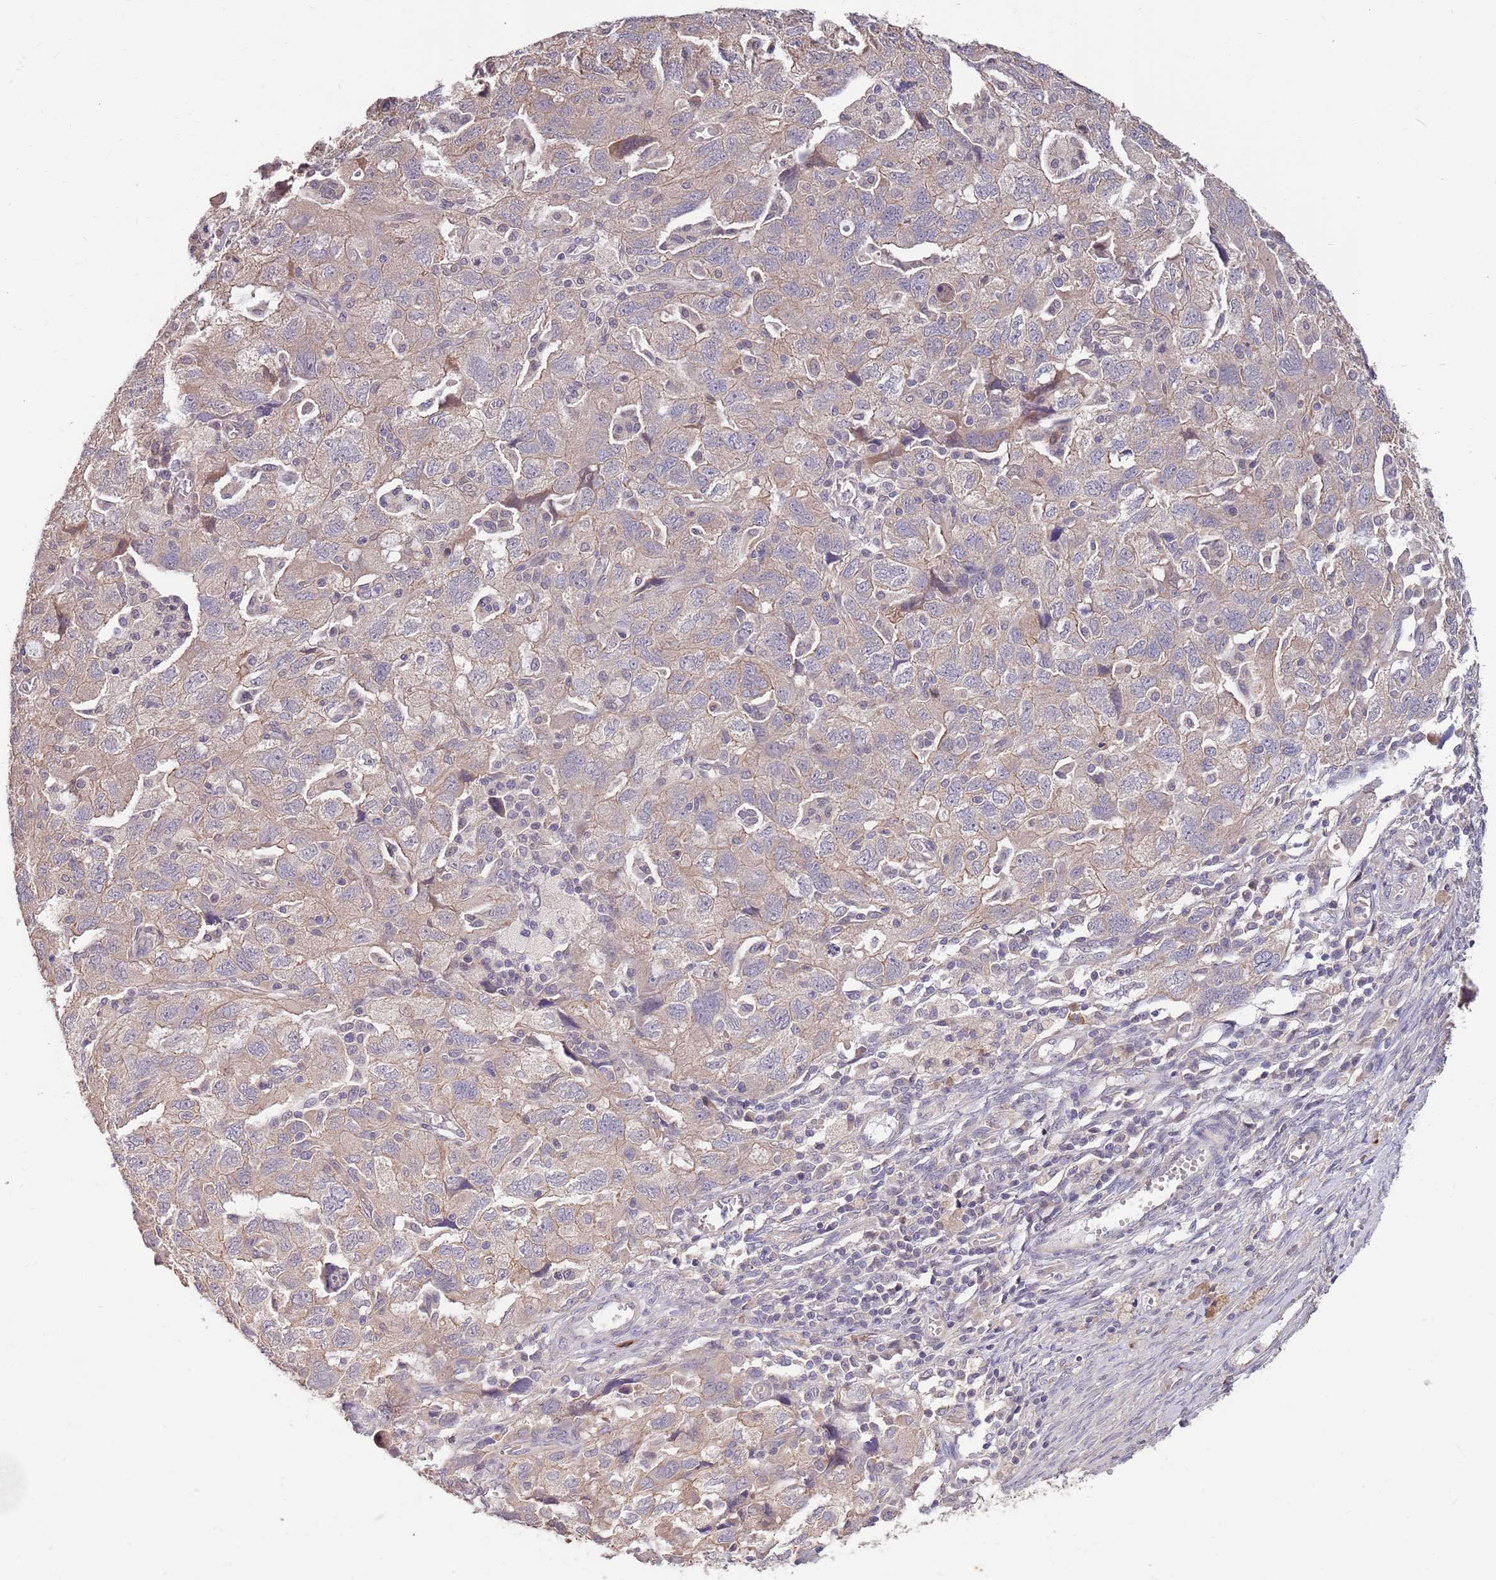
{"staining": {"intensity": "weak", "quantity": ">75%", "location": "cytoplasmic/membranous"}, "tissue": "ovarian cancer", "cell_type": "Tumor cells", "image_type": "cancer", "snomed": [{"axis": "morphology", "description": "Carcinoma, NOS"}, {"axis": "morphology", "description": "Cystadenocarcinoma, serous, NOS"}, {"axis": "topography", "description": "Ovary"}], "caption": "Immunohistochemical staining of human ovarian cancer (serous cystadenocarcinoma) demonstrates low levels of weak cytoplasmic/membranous protein staining in approximately >75% of tumor cells. The staining was performed using DAB (3,3'-diaminobenzidine) to visualize the protein expression in brown, while the nuclei were stained in blue with hematoxylin (Magnification: 20x).", "gene": "MARVELD2", "patient": {"sex": "female", "age": 69}}